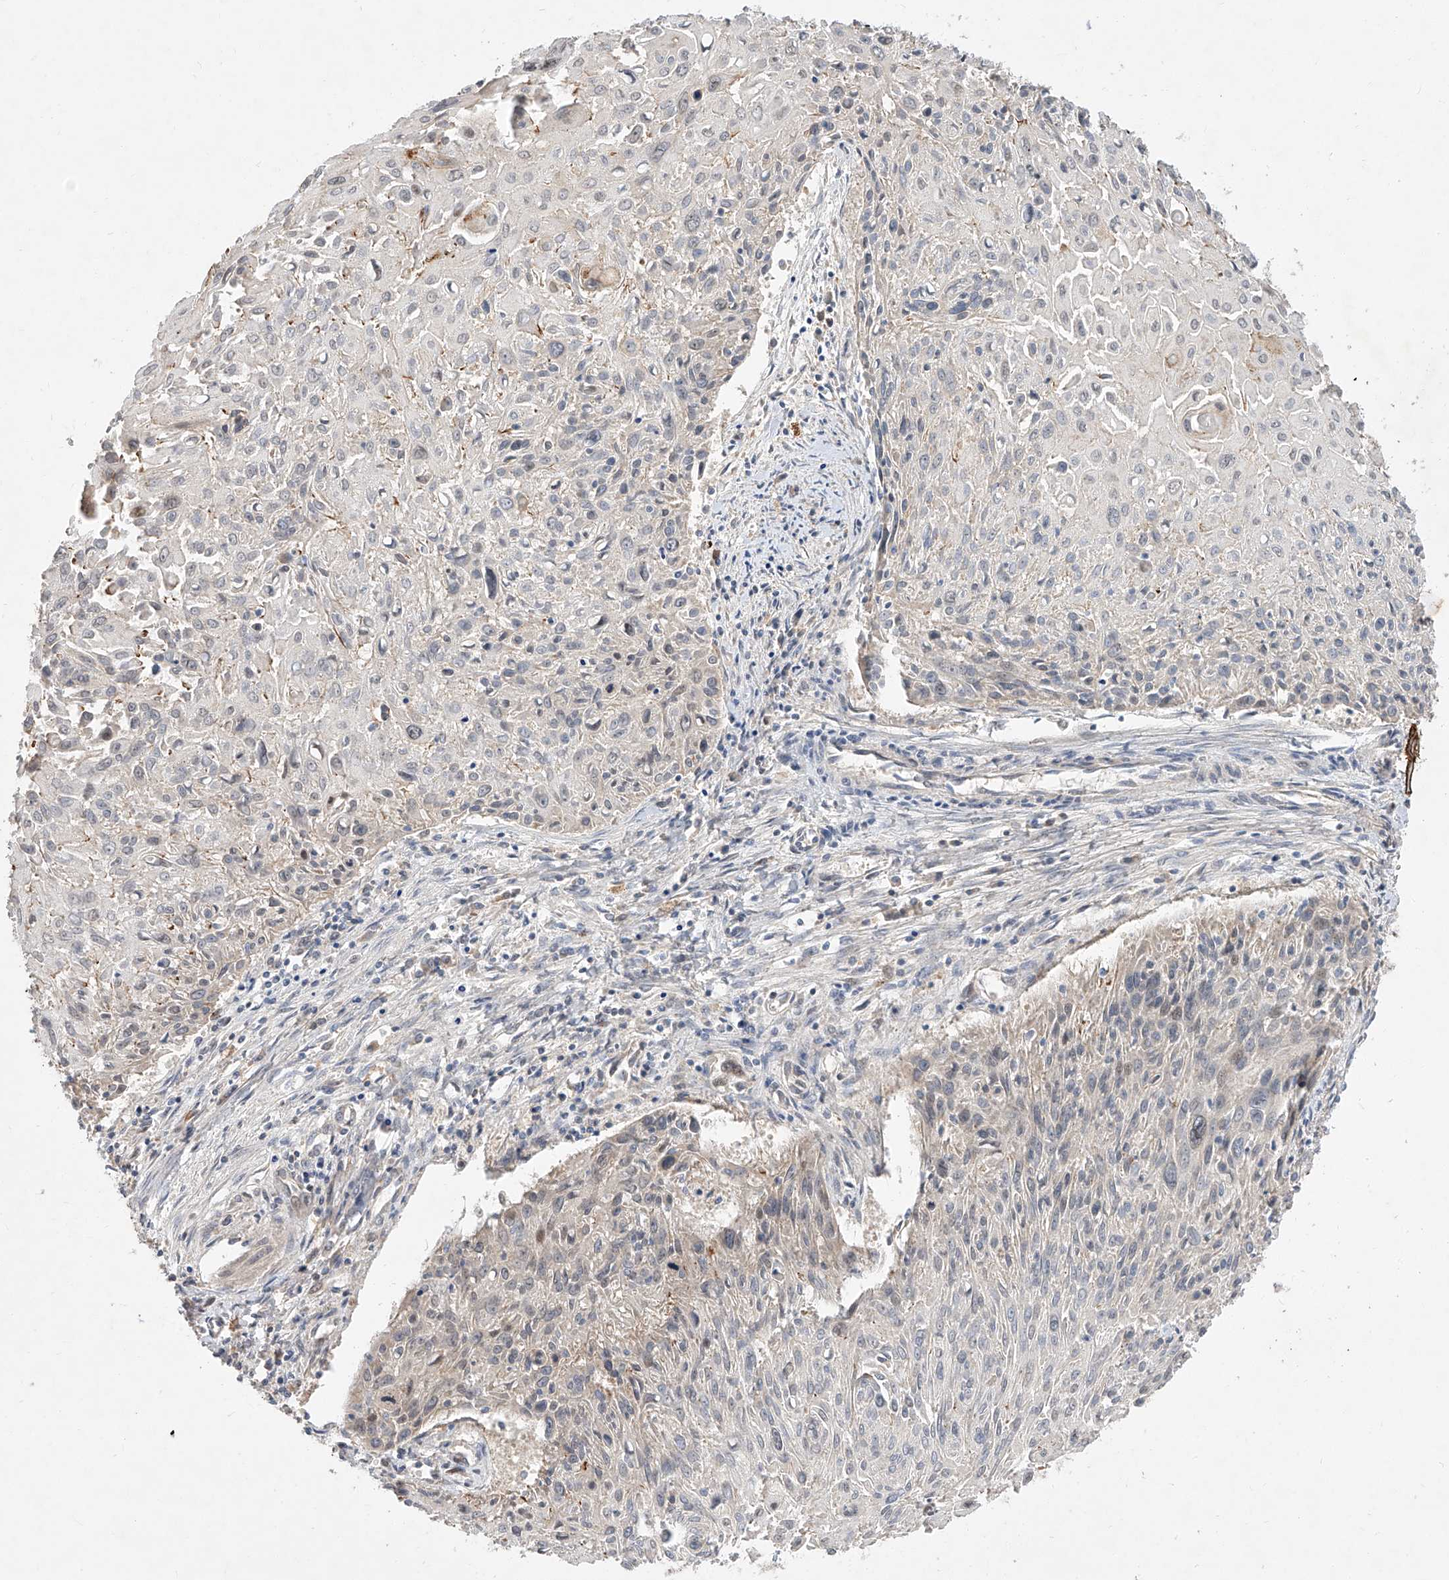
{"staining": {"intensity": "negative", "quantity": "none", "location": "none"}, "tissue": "cervical cancer", "cell_type": "Tumor cells", "image_type": "cancer", "snomed": [{"axis": "morphology", "description": "Squamous cell carcinoma, NOS"}, {"axis": "topography", "description": "Cervix"}], "caption": "Protein analysis of cervical cancer reveals no significant positivity in tumor cells.", "gene": "DIRAS3", "patient": {"sex": "female", "age": 51}}